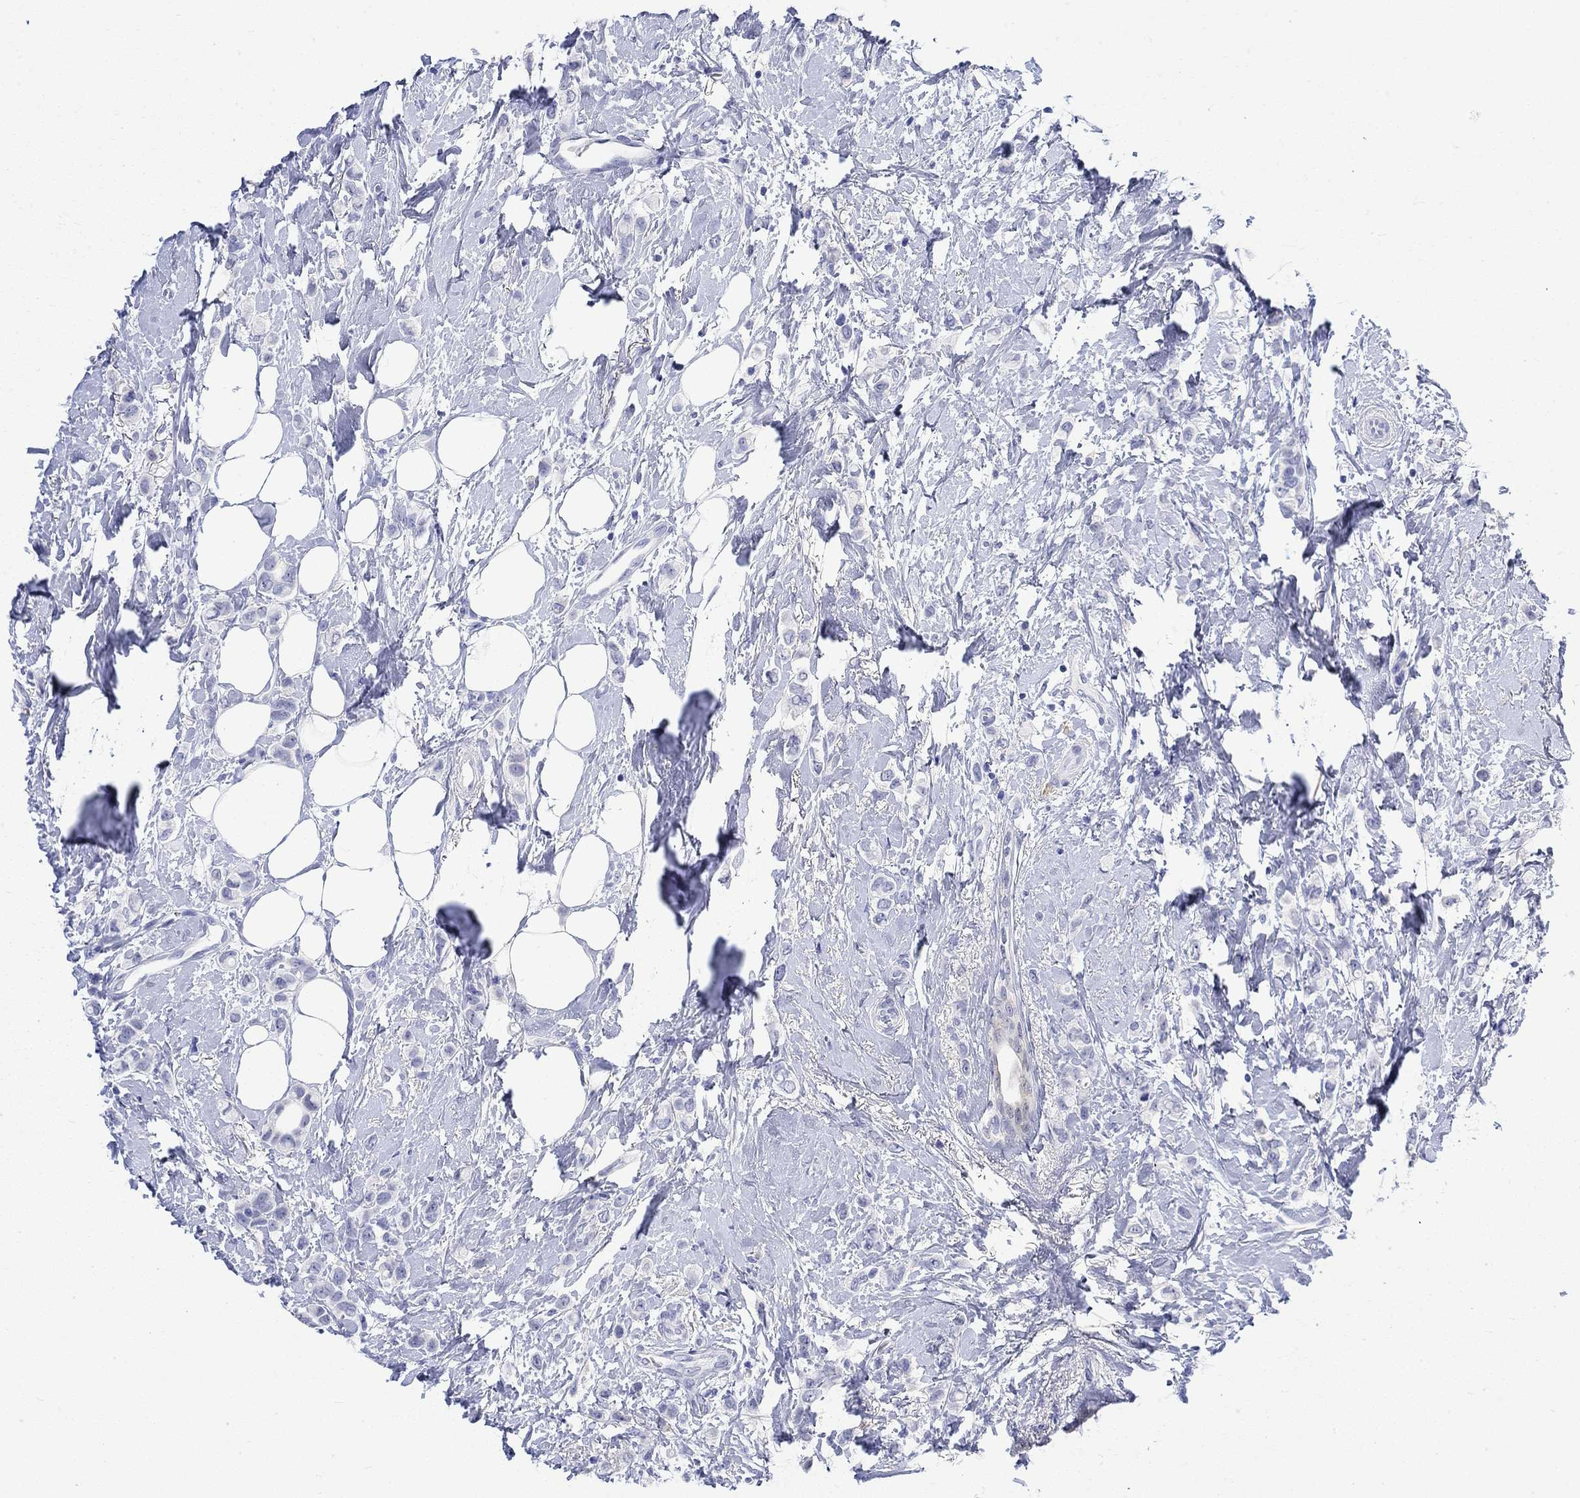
{"staining": {"intensity": "negative", "quantity": "none", "location": "none"}, "tissue": "breast cancer", "cell_type": "Tumor cells", "image_type": "cancer", "snomed": [{"axis": "morphology", "description": "Lobular carcinoma"}, {"axis": "topography", "description": "Breast"}], "caption": "This is an immunohistochemistry photomicrograph of human breast cancer (lobular carcinoma). There is no expression in tumor cells.", "gene": "MSI1", "patient": {"sex": "female", "age": 66}}